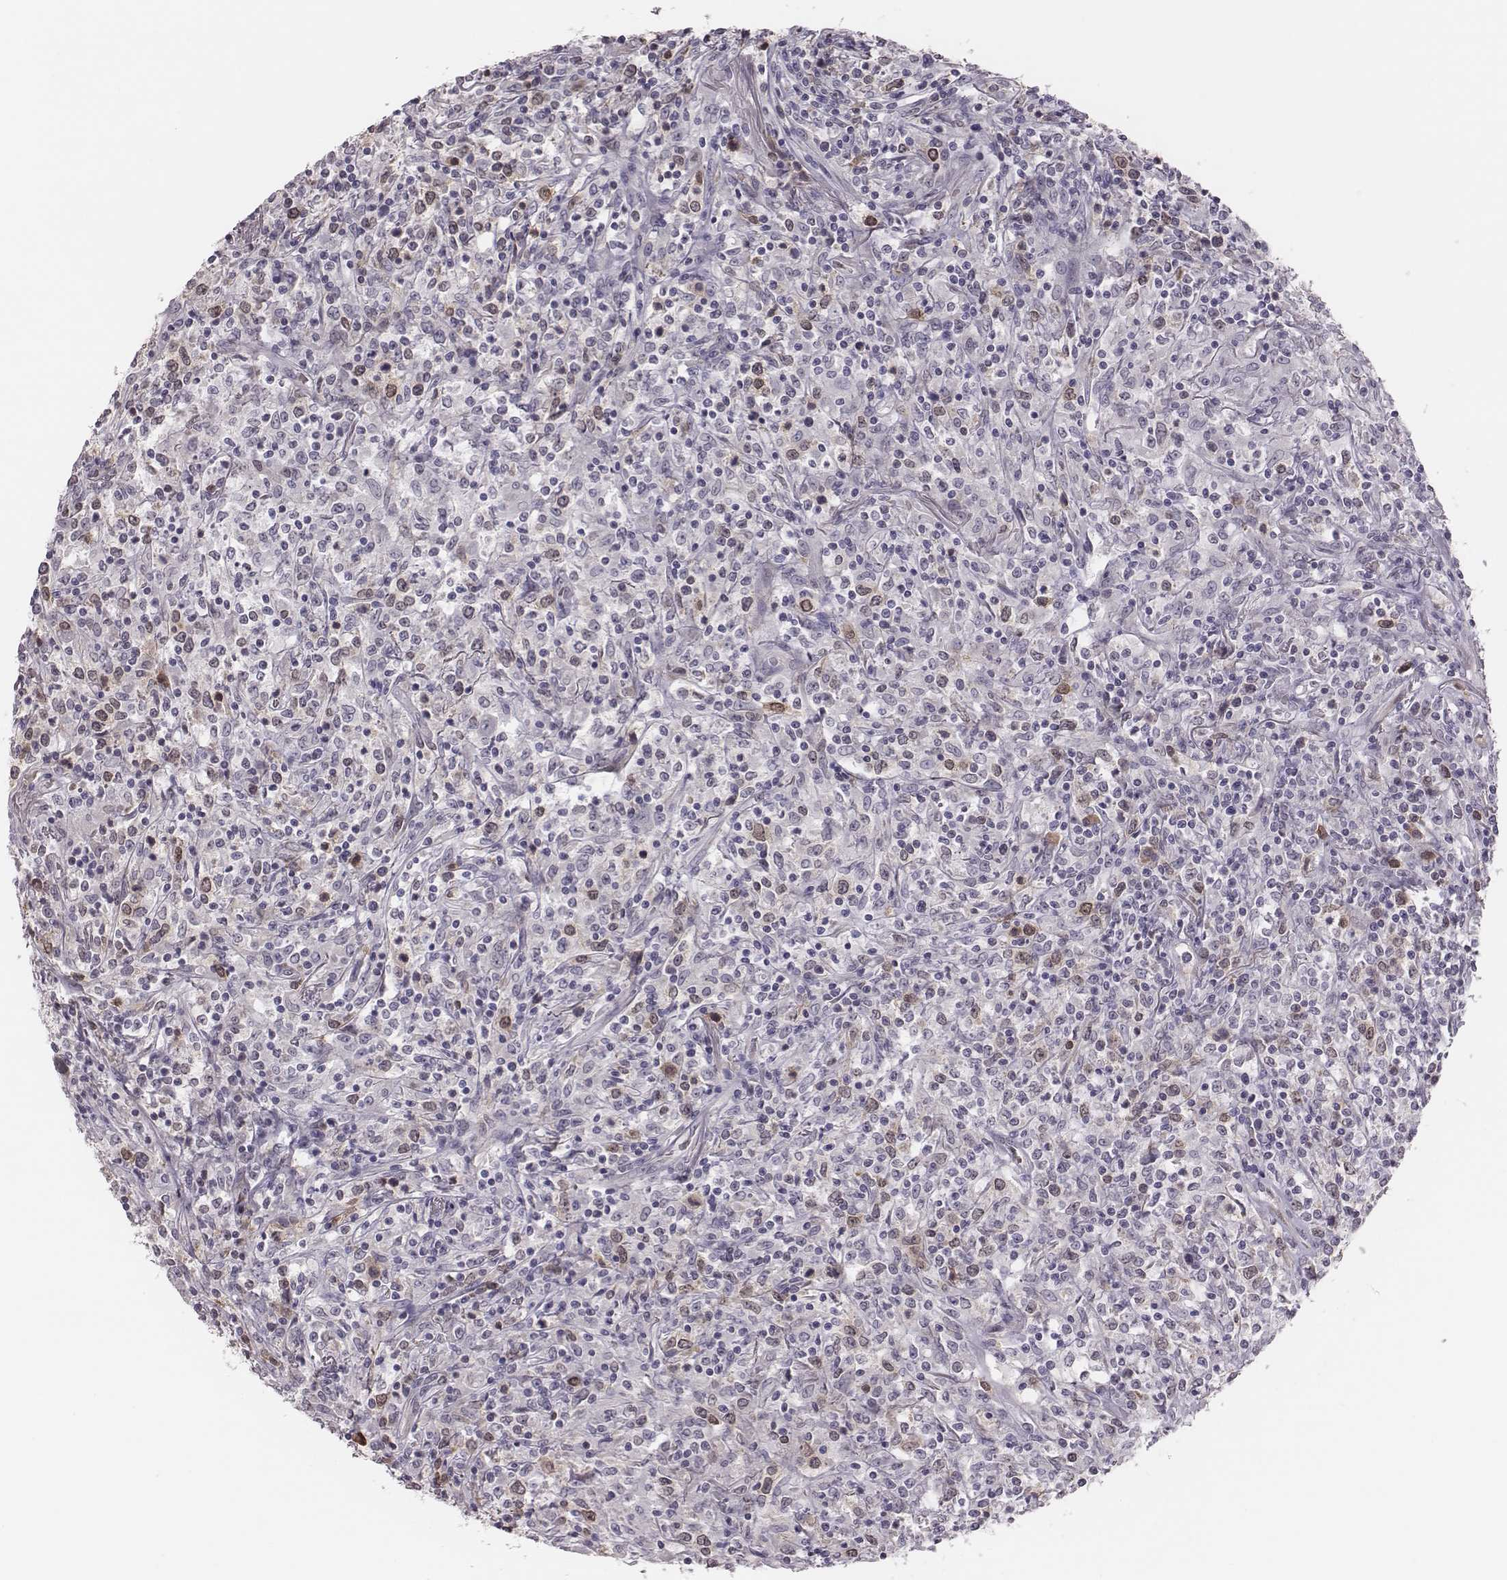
{"staining": {"intensity": "negative", "quantity": "none", "location": "none"}, "tissue": "lymphoma", "cell_type": "Tumor cells", "image_type": "cancer", "snomed": [{"axis": "morphology", "description": "Malignant lymphoma, non-Hodgkin's type, High grade"}, {"axis": "topography", "description": "Lung"}], "caption": "IHC image of high-grade malignant lymphoma, non-Hodgkin's type stained for a protein (brown), which shows no positivity in tumor cells. The staining was performed using DAB (3,3'-diaminobenzidine) to visualize the protein expression in brown, while the nuclei were stained in blue with hematoxylin (Magnification: 20x).", "gene": "PBK", "patient": {"sex": "male", "age": 79}}